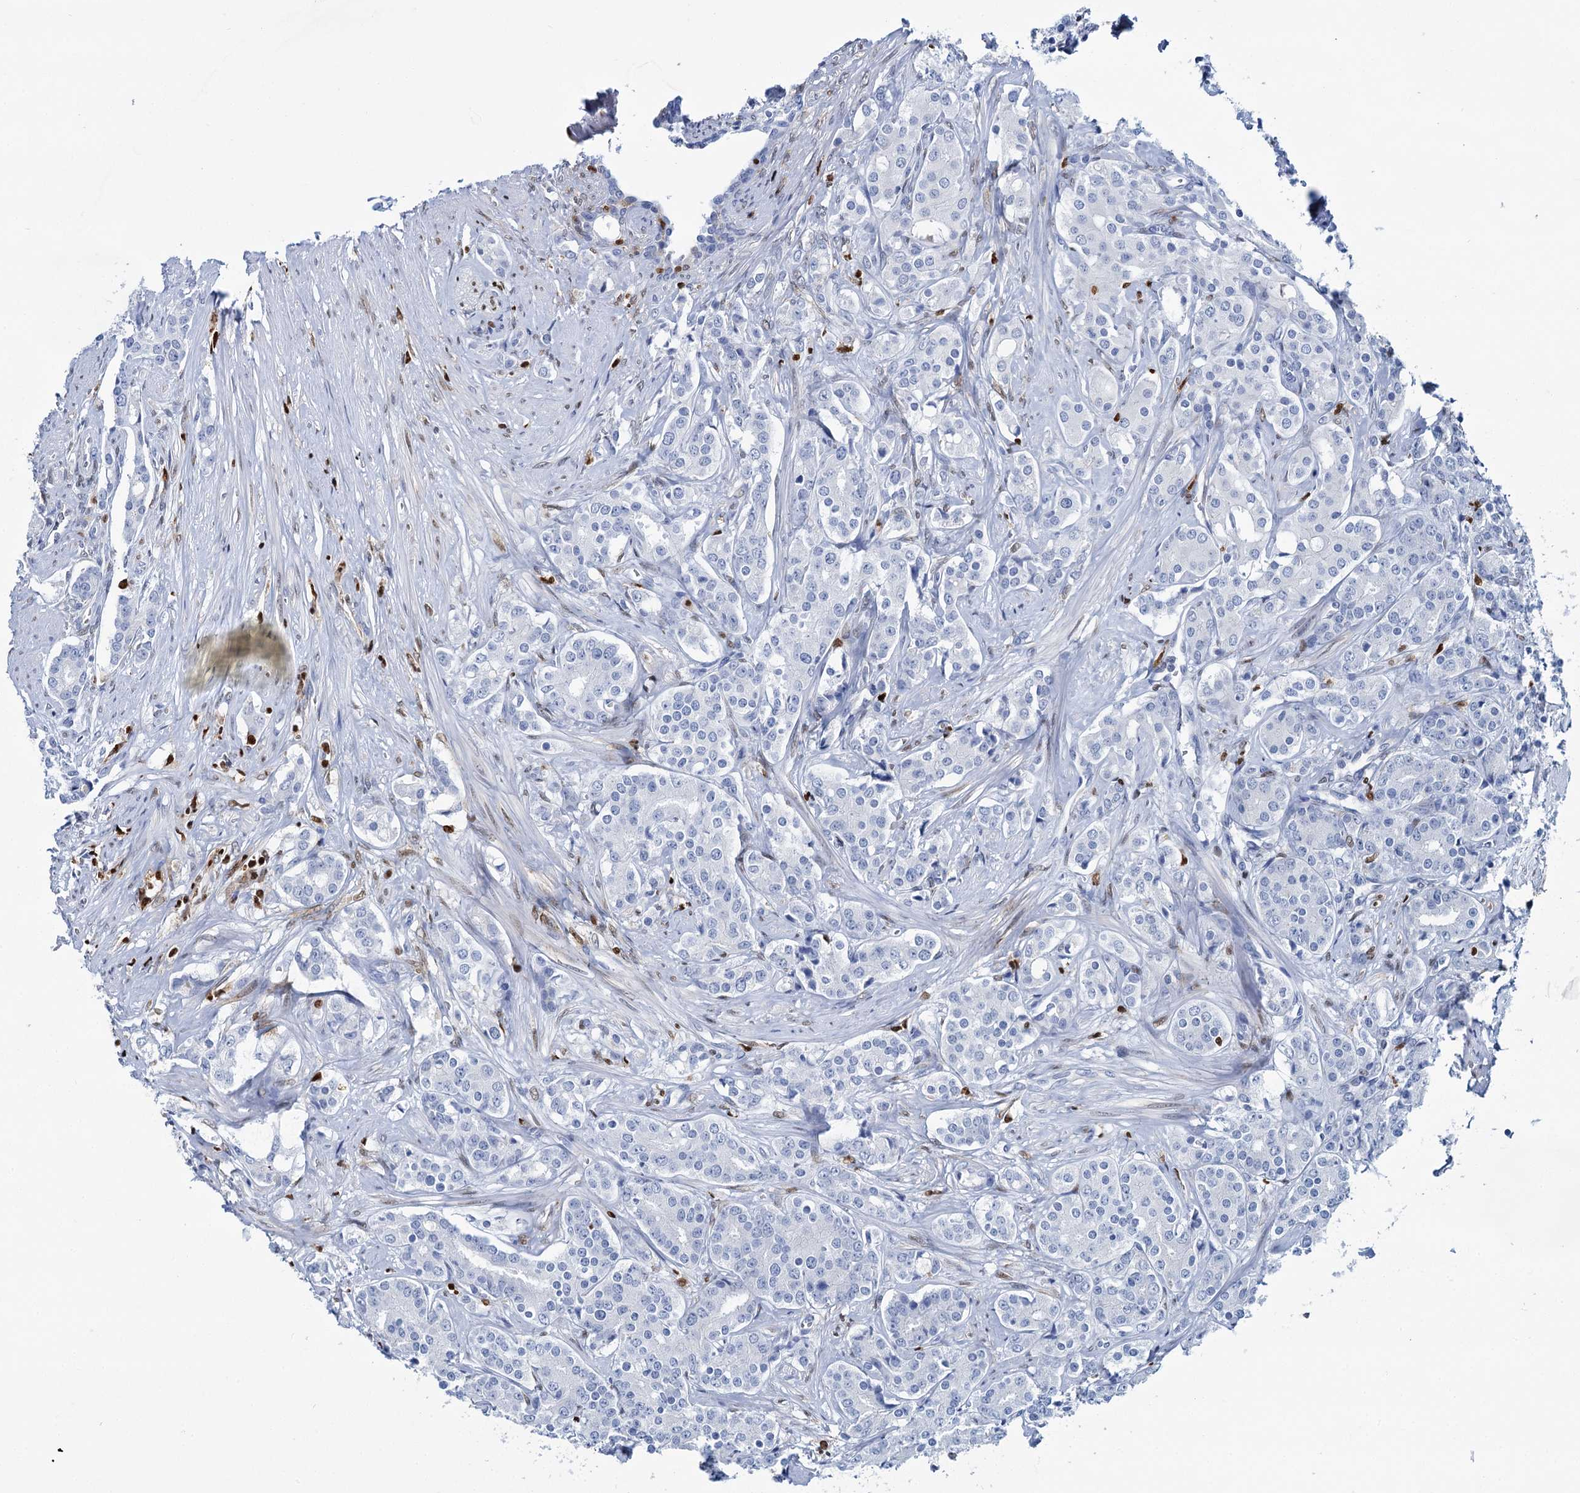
{"staining": {"intensity": "negative", "quantity": "none", "location": "none"}, "tissue": "prostate cancer", "cell_type": "Tumor cells", "image_type": "cancer", "snomed": [{"axis": "morphology", "description": "Adenocarcinoma, High grade"}, {"axis": "topography", "description": "Prostate"}], "caption": "Immunohistochemistry (IHC) image of neoplastic tissue: prostate cancer (high-grade adenocarcinoma) stained with DAB demonstrates no significant protein staining in tumor cells.", "gene": "CELF2", "patient": {"sex": "male", "age": 62}}